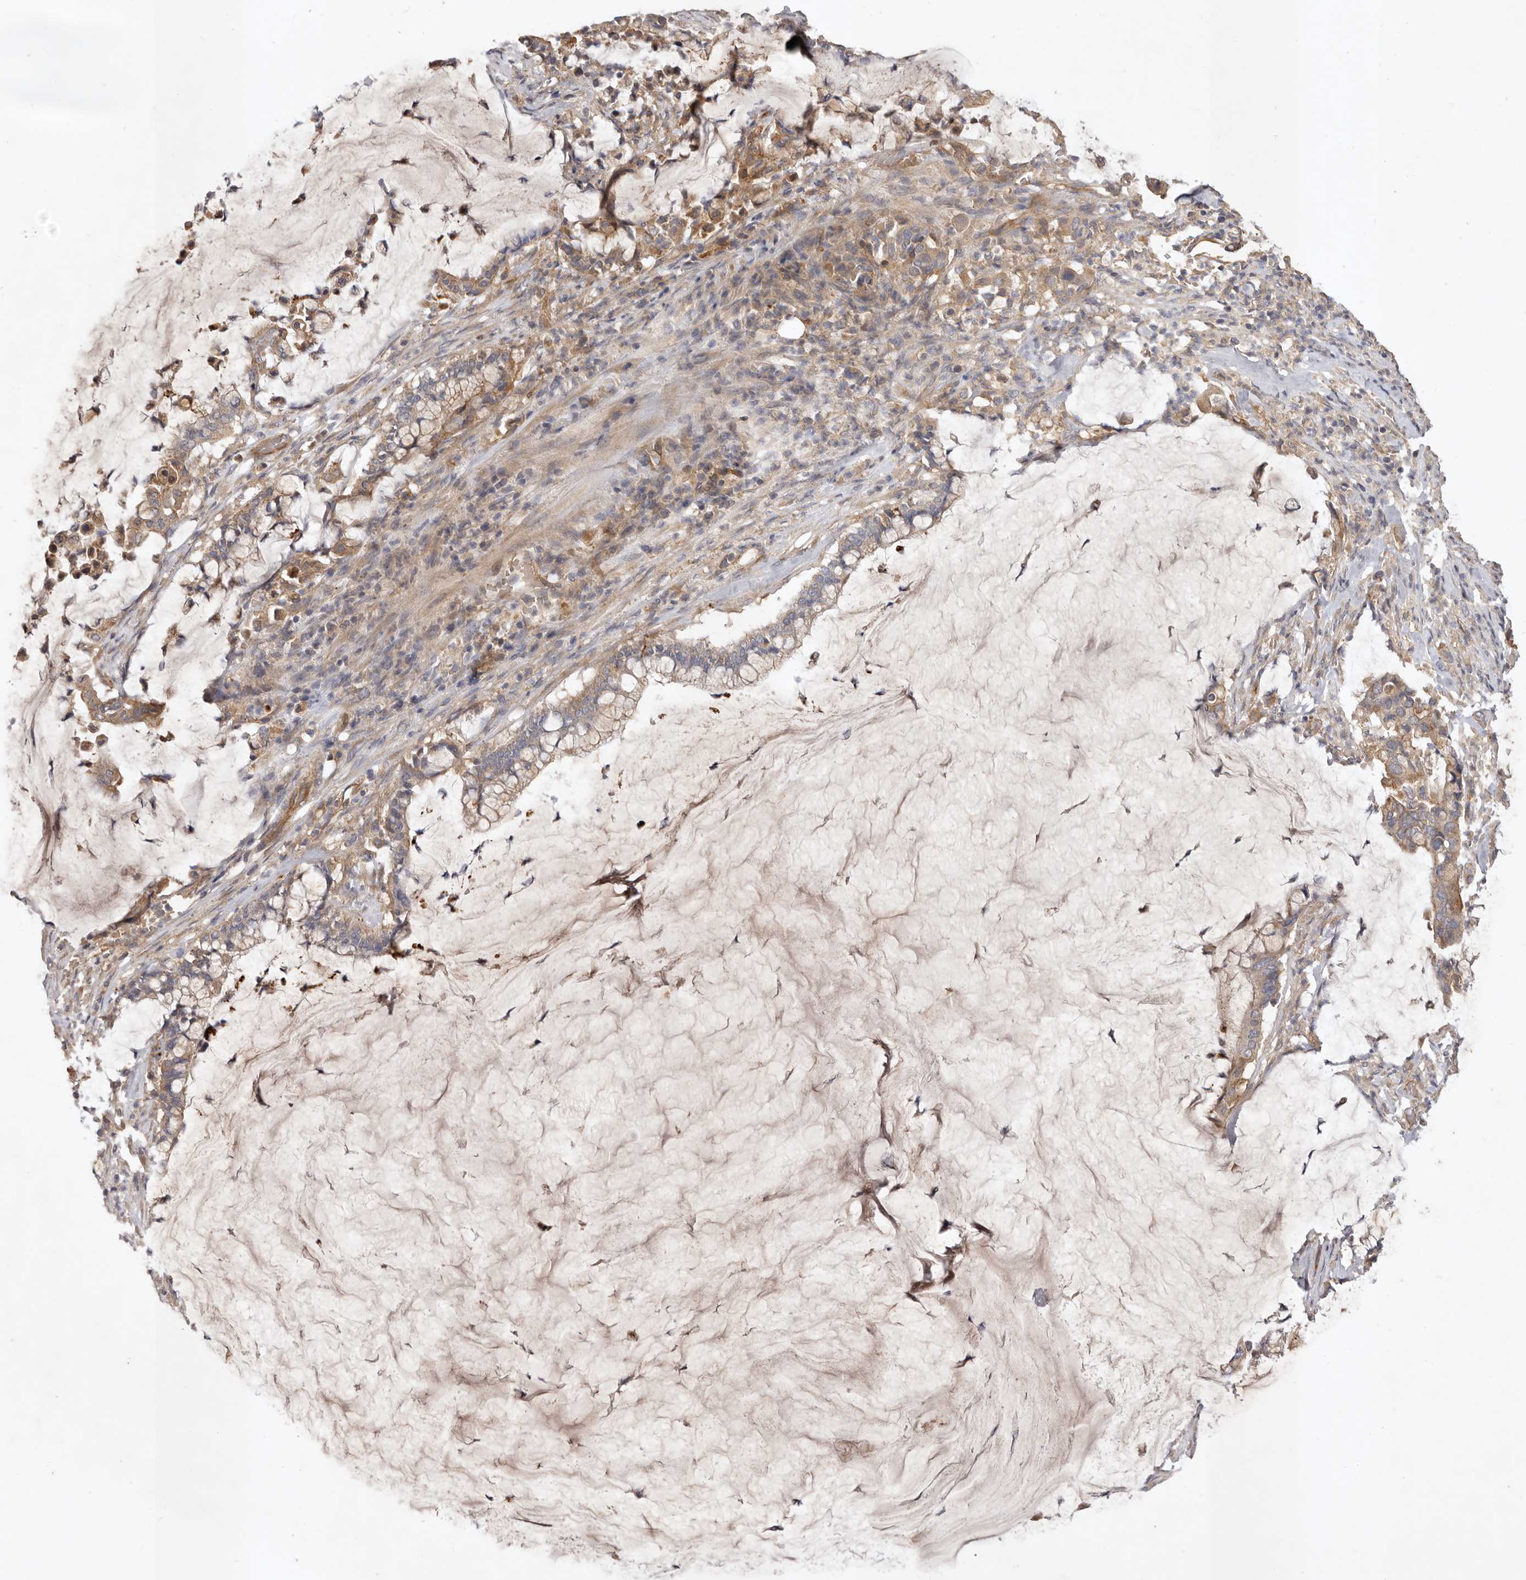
{"staining": {"intensity": "weak", "quantity": ">75%", "location": "cytoplasmic/membranous"}, "tissue": "pancreatic cancer", "cell_type": "Tumor cells", "image_type": "cancer", "snomed": [{"axis": "morphology", "description": "Adenocarcinoma, NOS"}, {"axis": "topography", "description": "Pancreas"}], "caption": "Immunohistochemistry (IHC) micrograph of human pancreatic cancer stained for a protein (brown), which shows low levels of weak cytoplasmic/membranous positivity in about >75% of tumor cells.", "gene": "ADAMTS9", "patient": {"sex": "male", "age": 41}}